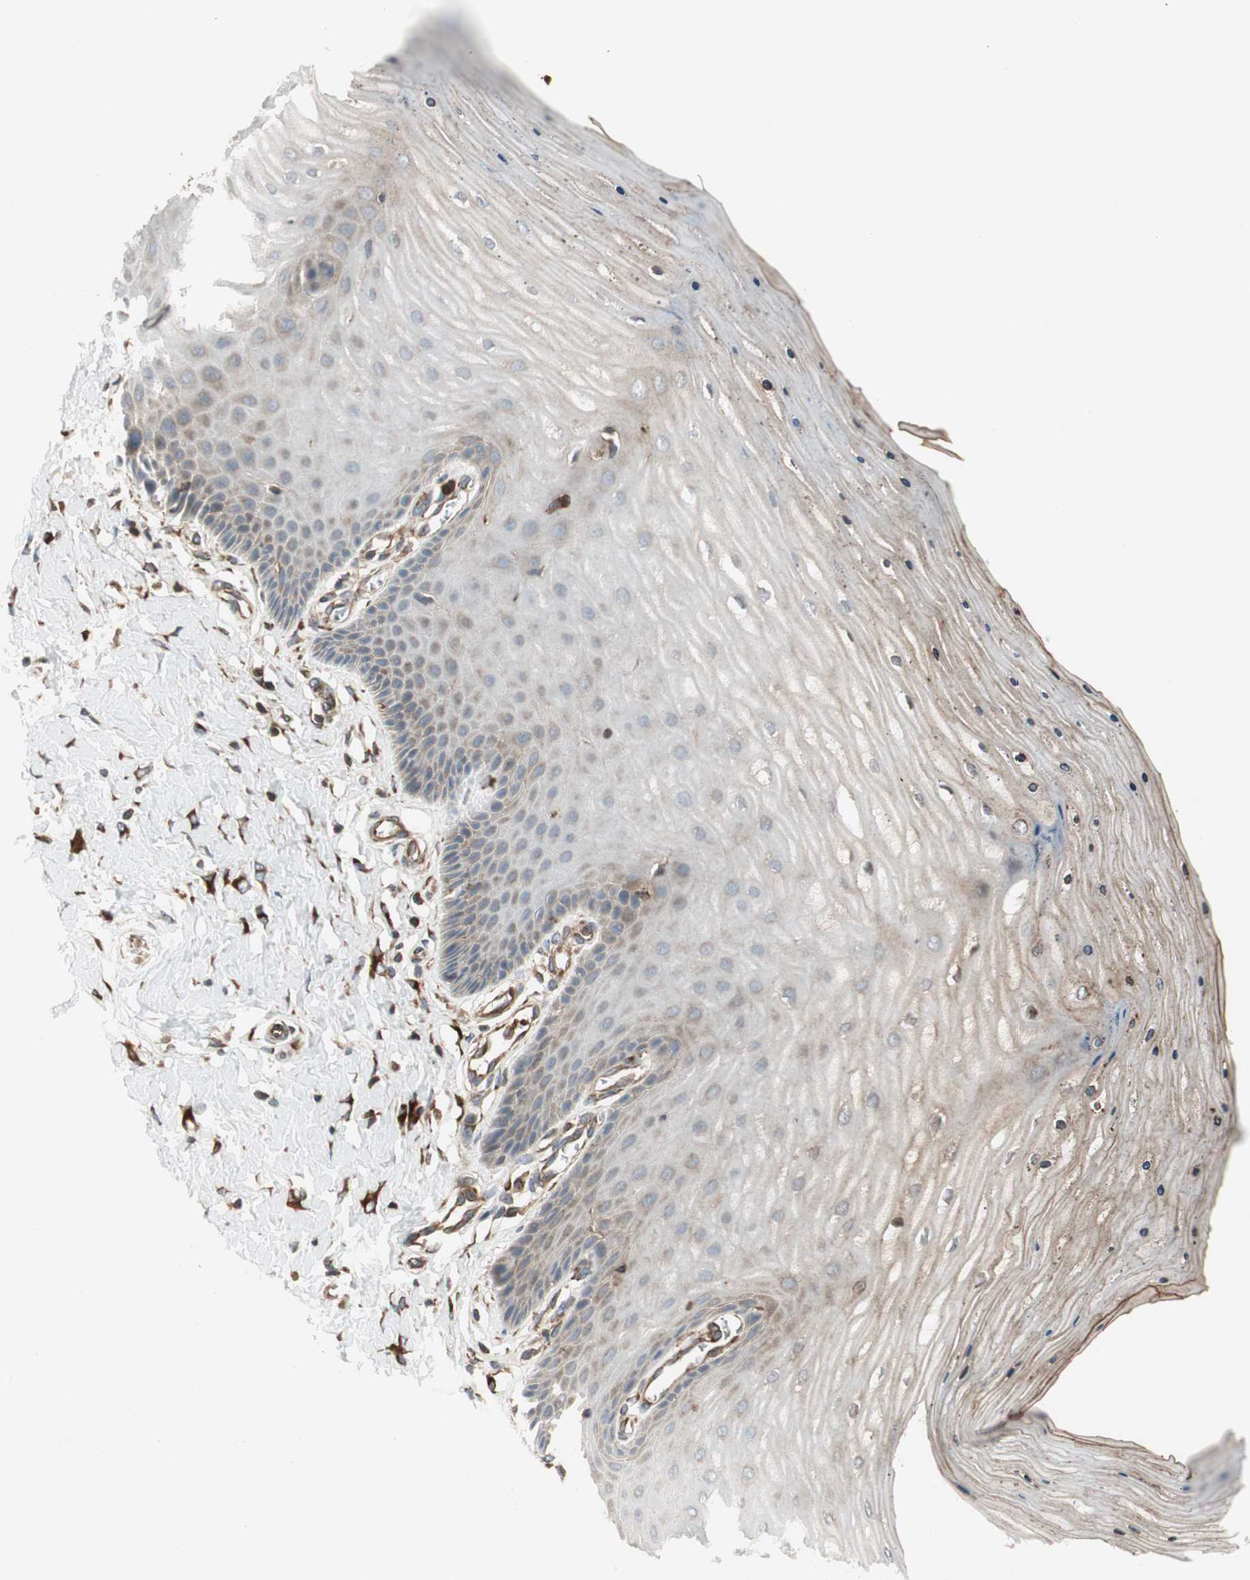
{"staining": {"intensity": "moderate", "quantity": ">75%", "location": "cytoplasmic/membranous"}, "tissue": "cervix", "cell_type": "Glandular cells", "image_type": "normal", "snomed": [{"axis": "morphology", "description": "Normal tissue, NOS"}, {"axis": "topography", "description": "Cervix"}], "caption": "An IHC photomicrograph of normal tissue is shown. Protein staining in brown shows moderate cytoplasmic/membranous positivity in cervix within glandular cells. Nuclei are stained in blue.", "gene": "PRKG1", "patient": {"sex": "female", "age": 55}}